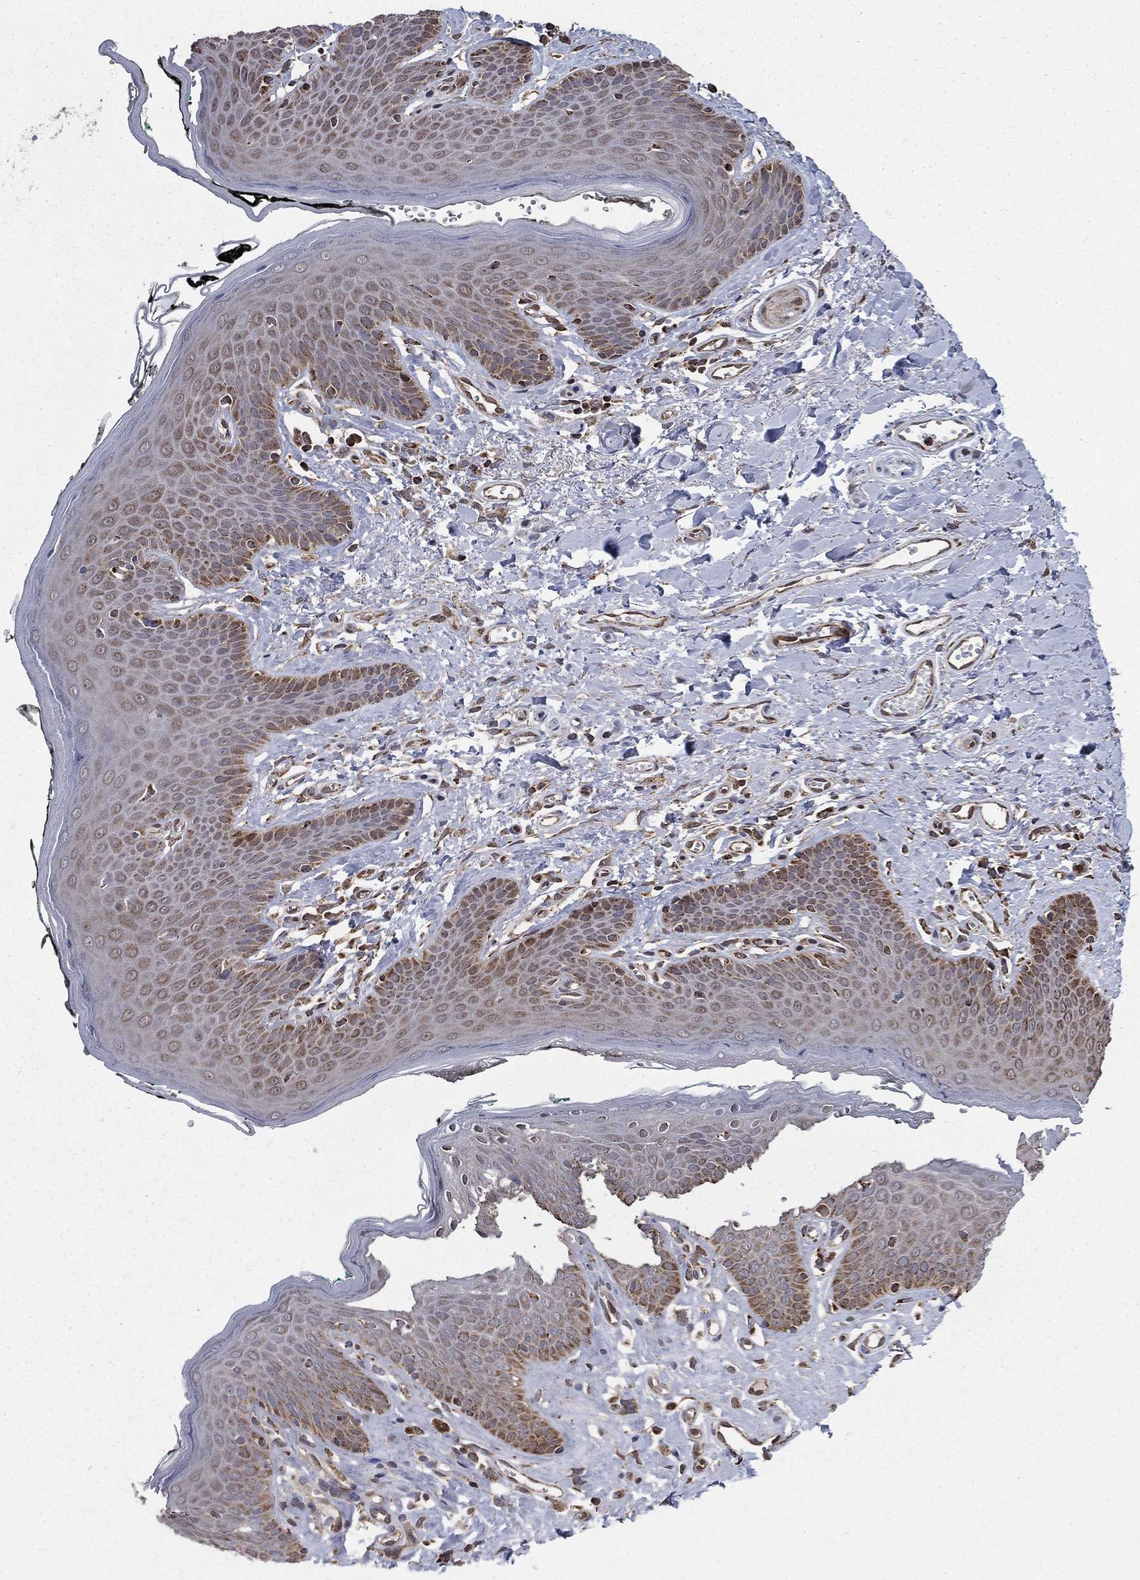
{"staining": {"intensity": "moderate", "quantity": "<25%", "location": "cytoplasmic/membranous"}, "tissue": "vagina", "cell_type": "Squamous epithelial cells", "image_type": "normal", "snomed": [{"axis": "morphology", "description": "Normal tissue, NOS"}, {"axis": "topography", "description": "Vagina"}], "caption": "An image of vagina stained for a protein shows moderate cytoplasmic/membranous brown staining in squamous epithelial cells.", "gene": "ENSG00000288684", "patient": {"sex": "female", "age": 66}}